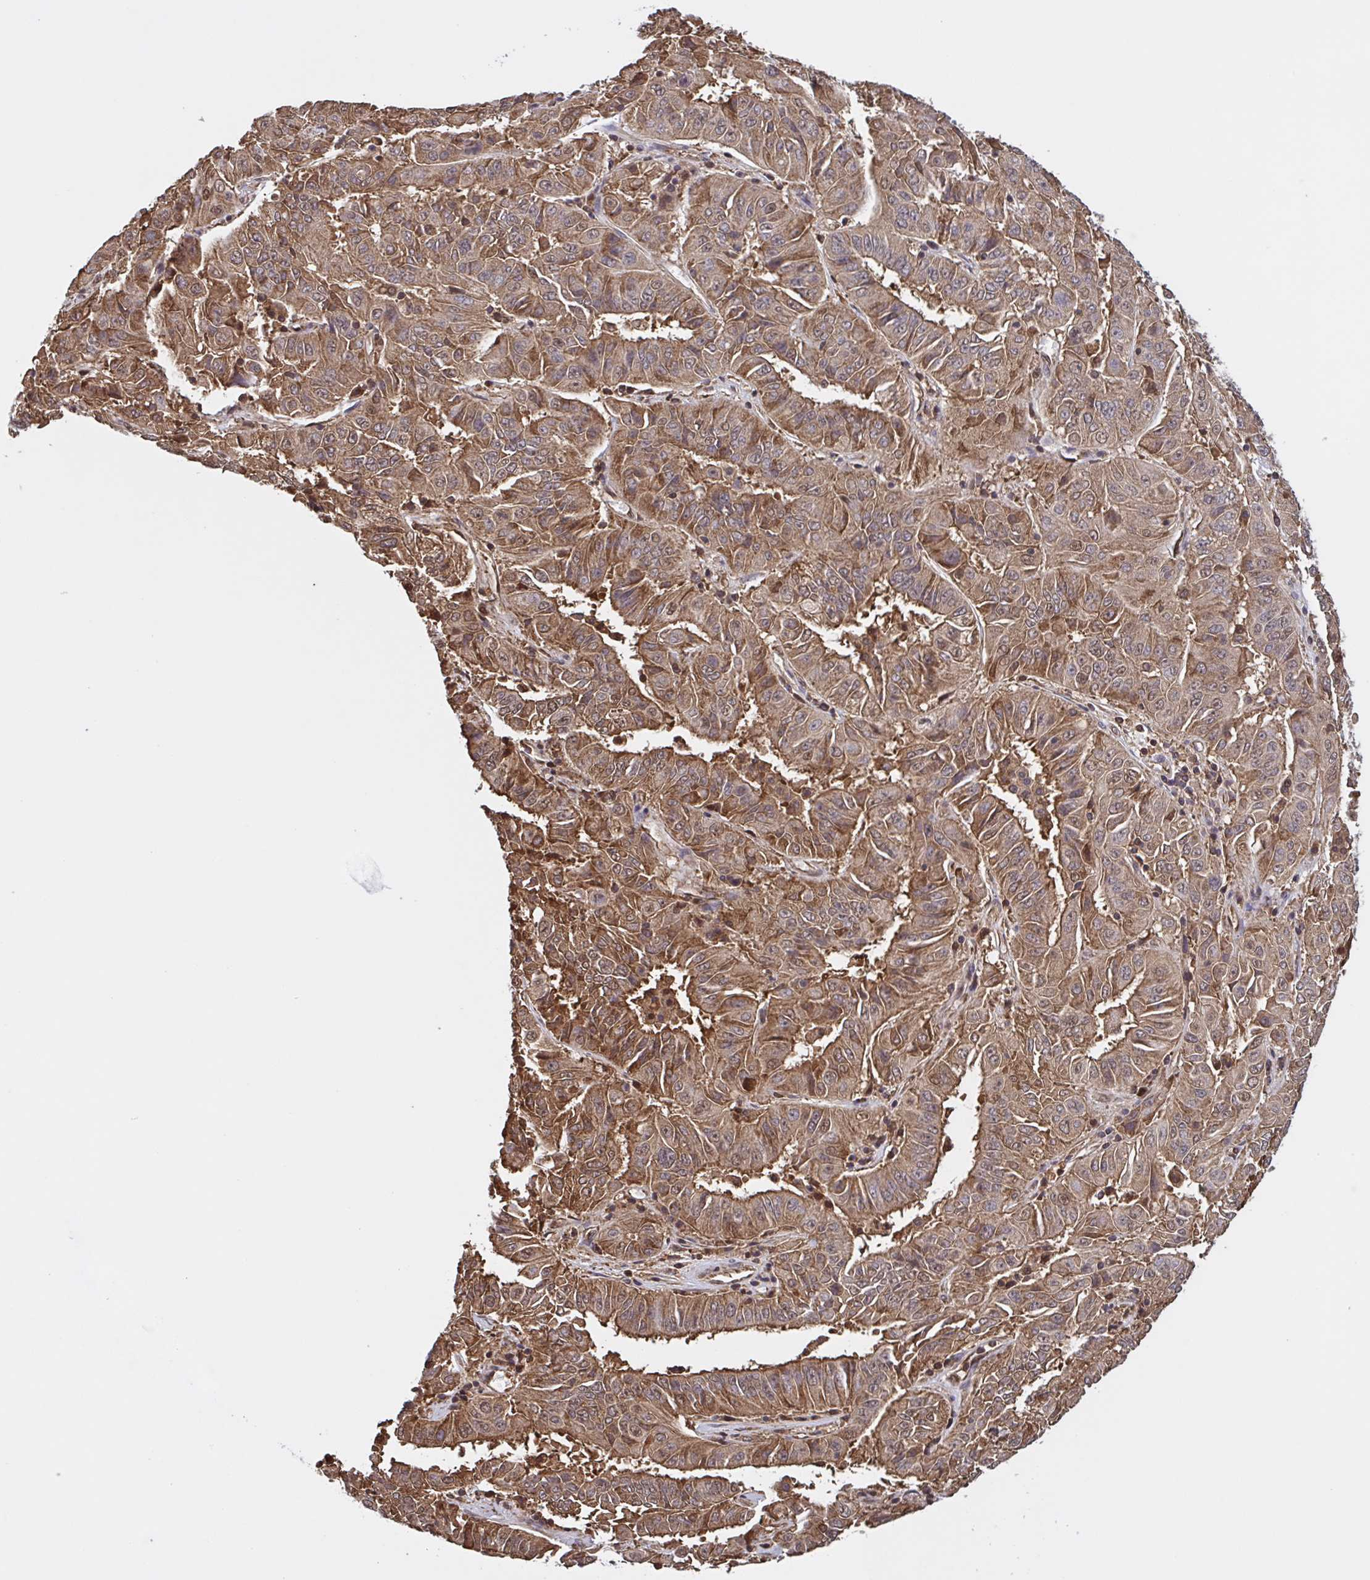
{"staining": {"intensity": "moderate", "quantity": ">75%", "location": "cytoplasmic/membranous"}, "tissue": "pancreatic cancer", "cell_type": "Tumor cells", "image_type": "cancer", "snomed": [{"axis": "morphology", "description": "Adenocarcinoma, NOS"}, {"axis": "topography", "description": "Pancreas"}], "caption": "Pancreatic cancer tissue reveals moderate cytoplasmic/membranous staining in approximately >75% of tumor cells", "gene": "SEC63", "patient": {"sex": "male", "age": 63}}